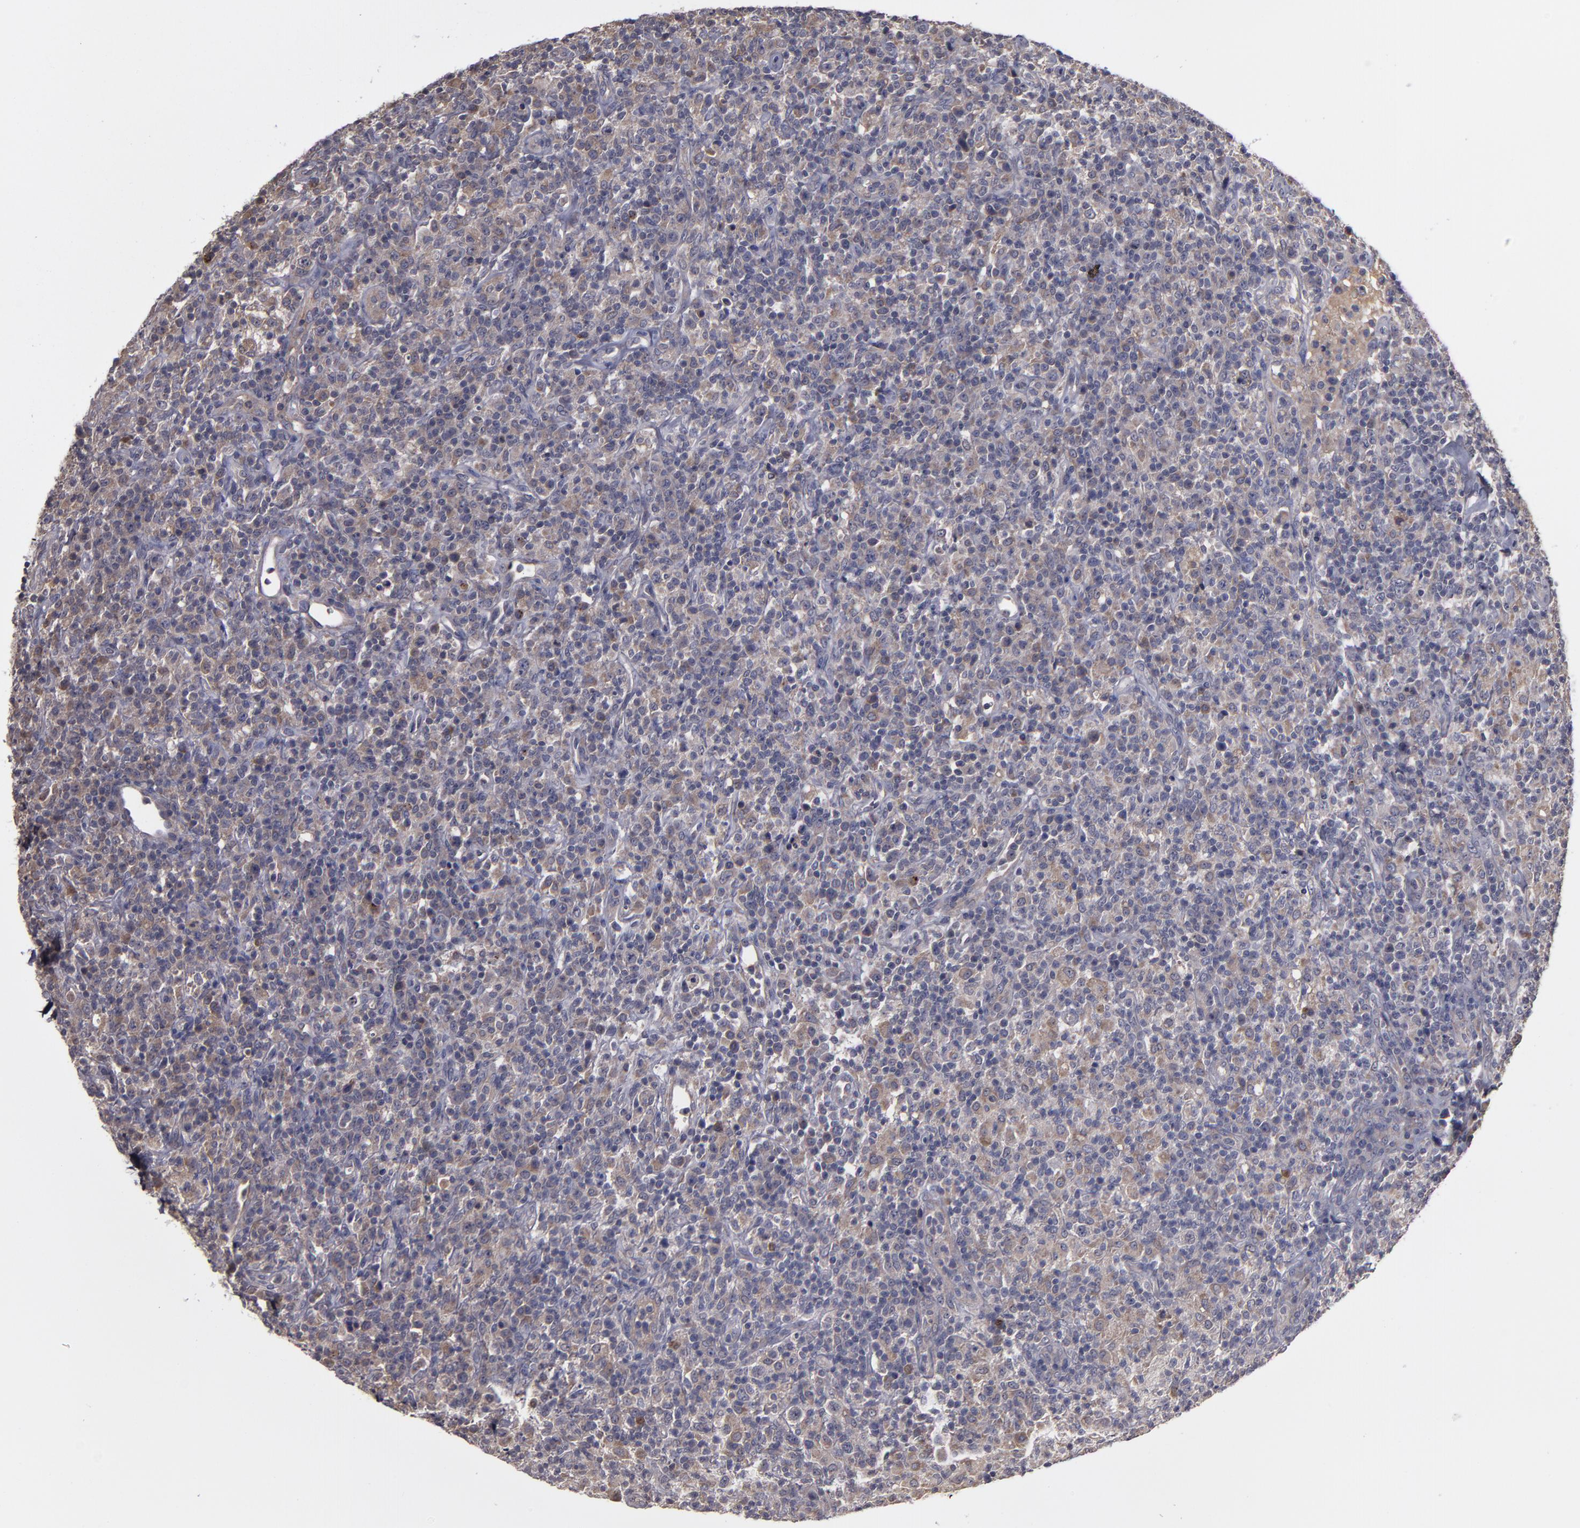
{"staining": {"intensity": "weak", "quantity": "25%-75%", "location": "cytoplasmic/membranous"}, "tissue": "lymphoma", "cell_type": "Tumor cells", "image_type": "cancer", "snomed": [{"axis": "morphology", "description": "Hodgkin's disease, NOS"}, {"axis": "topography", "description": "Lymph node"}], "caption": "Tumor cells show weak cytoplasmic/membranous positivity in about 25%-75% of cells in Hodgkin's disease.", "gene": "MMP11", "patient": {"sex": "male", "age": 65}}